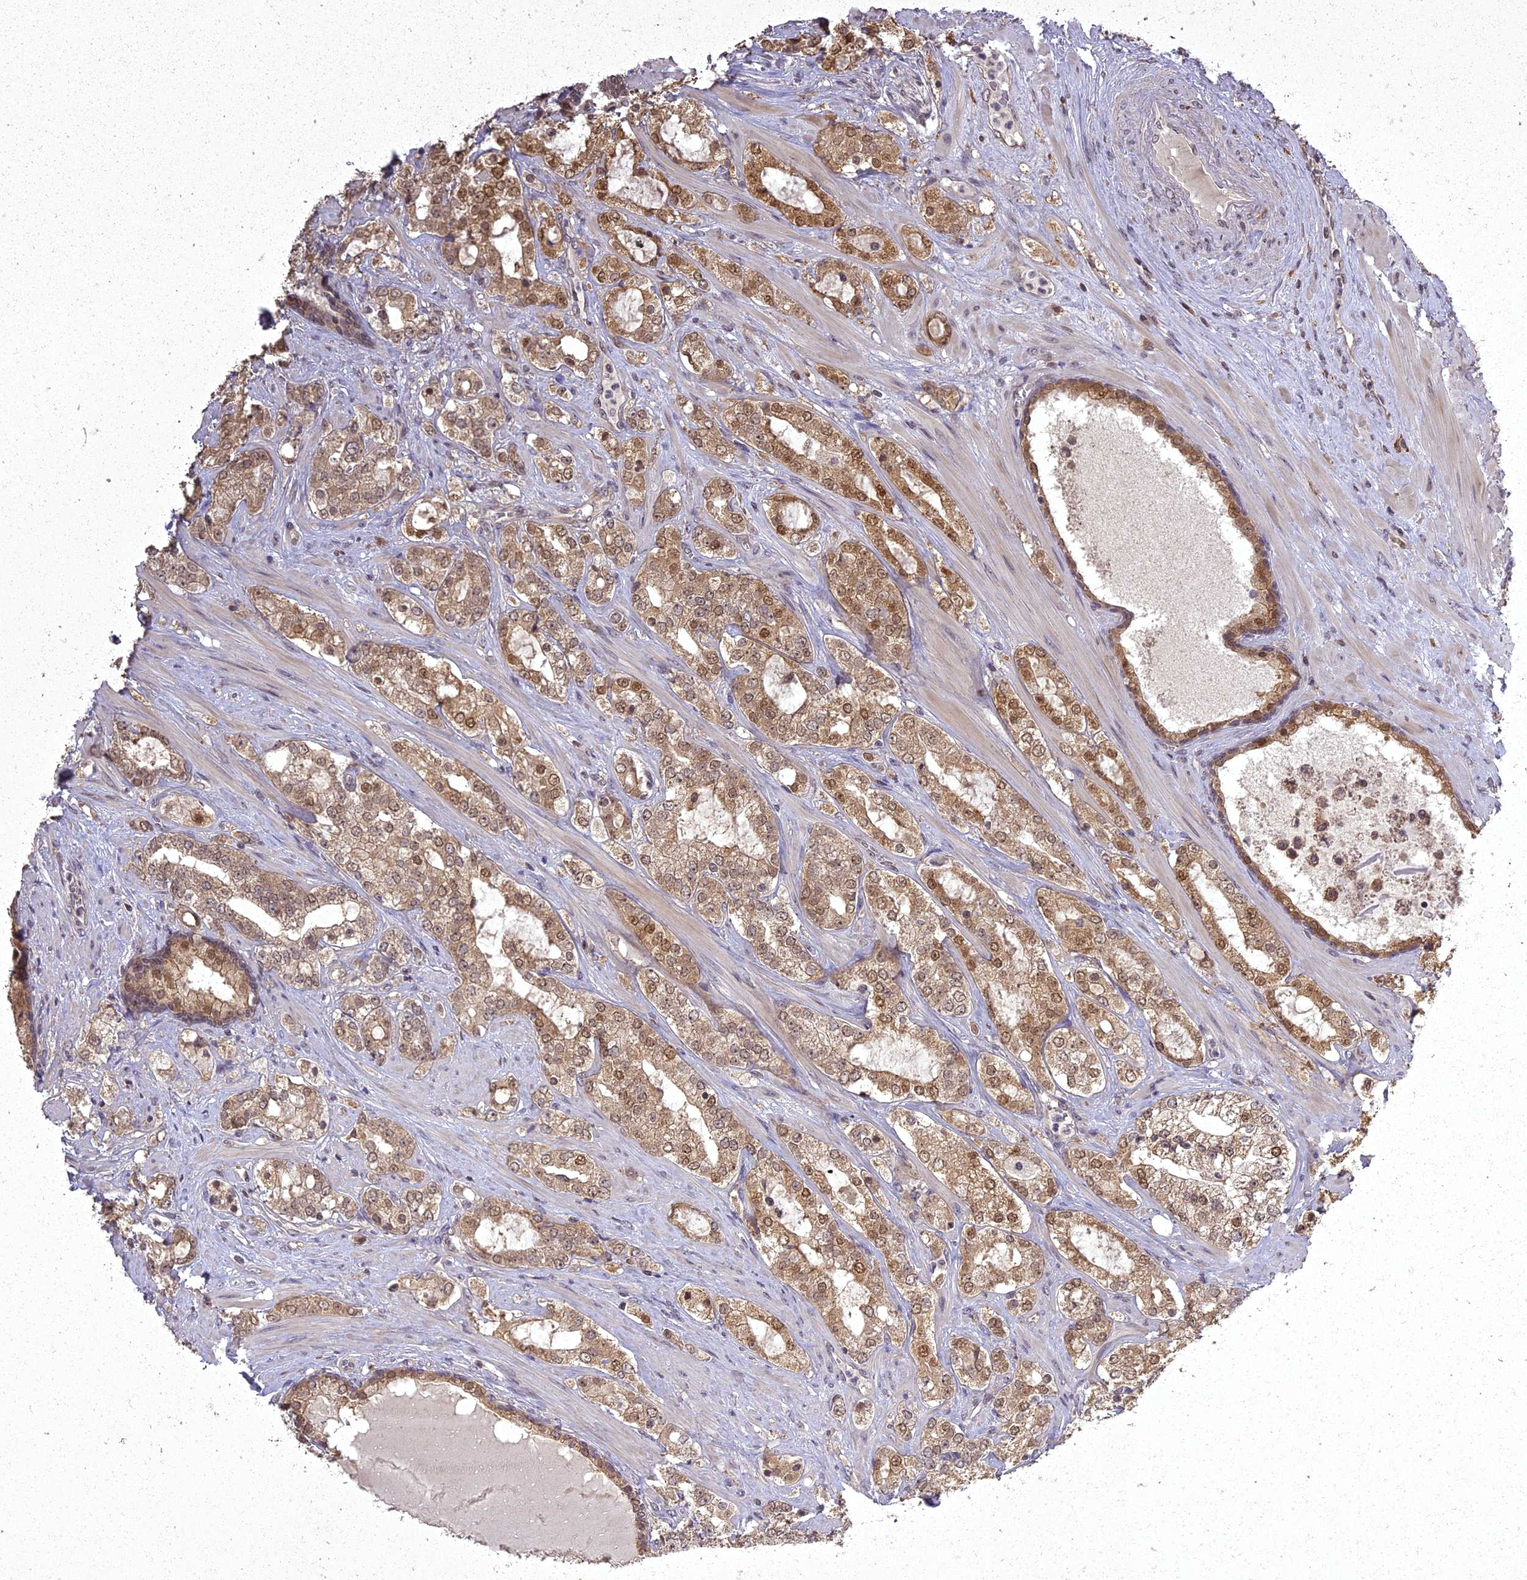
{"staining": {"intensity": "moderate", "quantity": ">75%", "location": "cytoplasmic/membranous,nuclear"}, "tissue": "prostate cancer", "cell_type": "Tumor cells", "image_type": "cancer", "snomed": [{"axis": "morphology", "description": "Adenocarcinoma, High grade"}, {"axis": "topography", "description": "Prostate"}], "caption": "This micrograph displays IHC staining of adenocarcinoma (high-grade) (prostate), with medium moderate cytoplasmic/membranous and nuclear positivity in about >75% of tumor cells.", "gene": "ING5", "patient": {"sex": "male", "age": 64}}